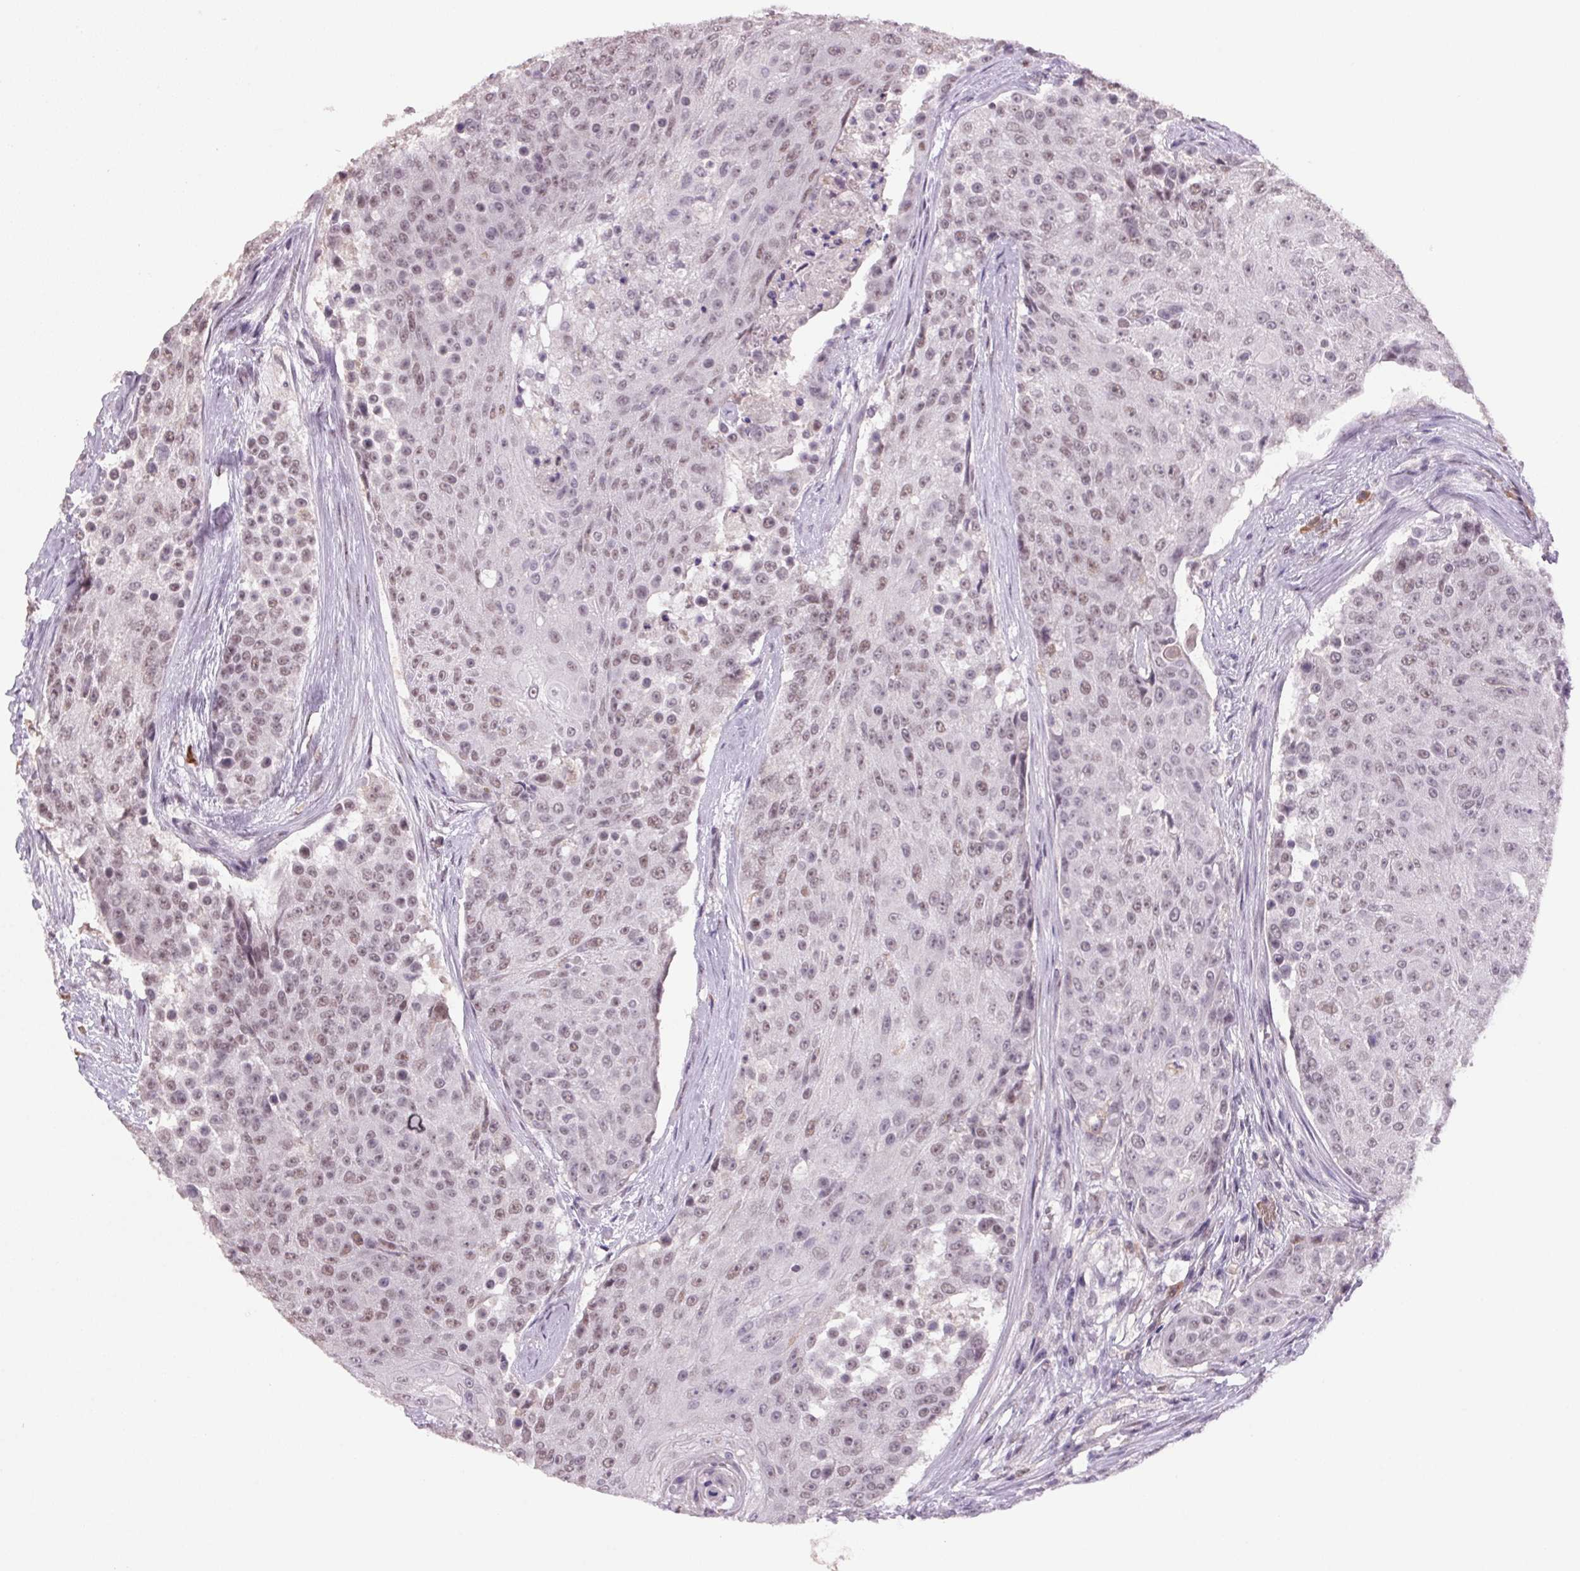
{"staining": {"intensity": "weak", "quantity": ">75%", "location": "nuclear"}, "tissue": "urothelial cancer", "cell_type": "Tumor cells", "image_type": "cancer", "snomed": [{"axis": "morphology", "description": "Urothelial carcinoma, High grade"}, {"axis": "topography", "description": "Urinary bladder"}], "caption": "An image of urothelial carcinoma (high-grade) stained for a protein demonstrates weak nuclear brown staining in tumor cells.", "gene": "ZBTB4", "patient": {"sex": "female", "age": 63}}